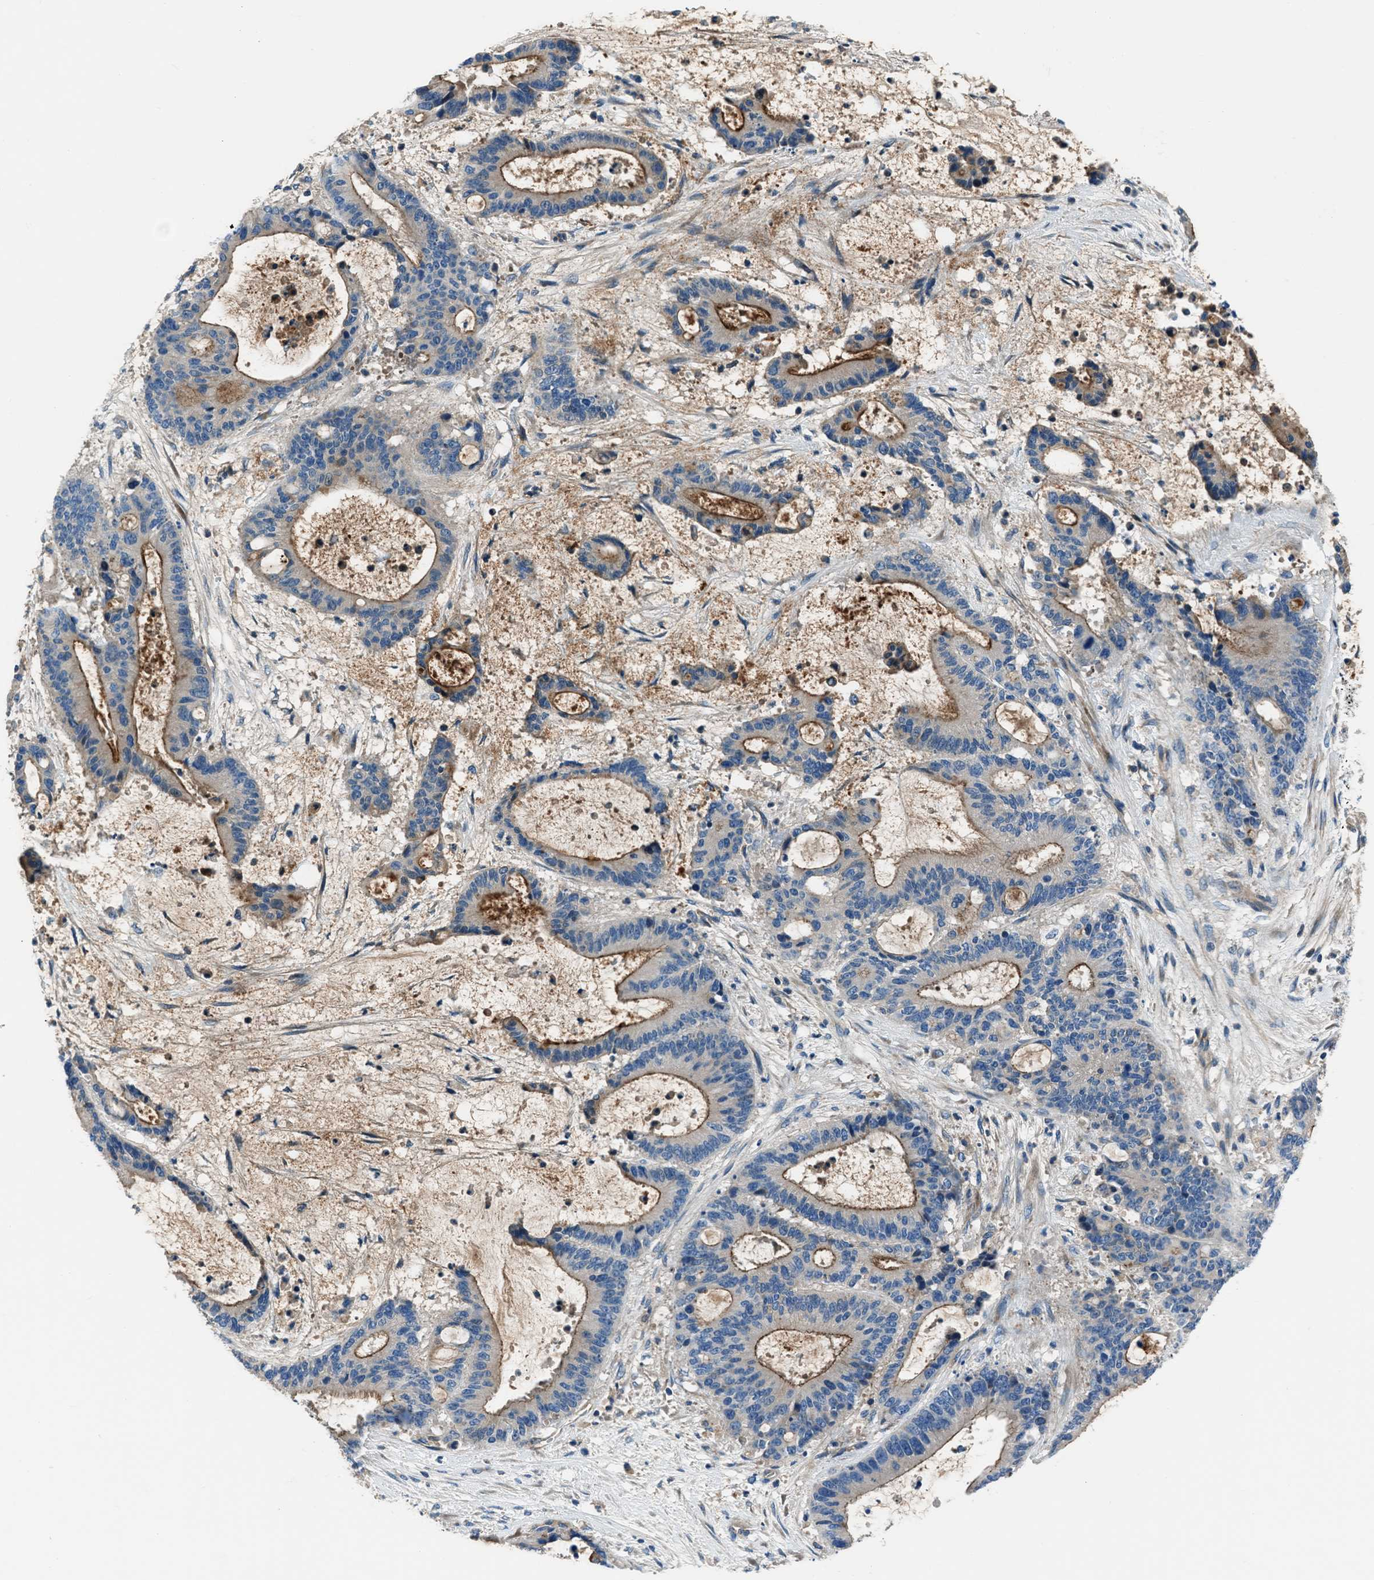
{"staining": {"intensity": "moderate", "quantity": ">75%", "location": "cytoplasmic/membranous"}, "tissue": "liver cancer", "cell_type": "Tumor cells", "image_type": "cancer", "snomed": [{"axis": "morphology", "description": "Normal tissue, NOS"}, {"axis": "morphology", "description": "Cholangiocarcinoma"}, {"axis": "topography", "description": "Liver"}, {"axis": "topography", "description": "Peripheral nerve tissue"}], "caption": "Immunohistochemistry image of human liver cancer stained for a protein (brown), which exhibits medium levels of moderate cytoplasmic/membranous expression in about >75% of tumor cells.", "gene": "SLC38A6", "patient": {"sex": "female", "age": 73}}